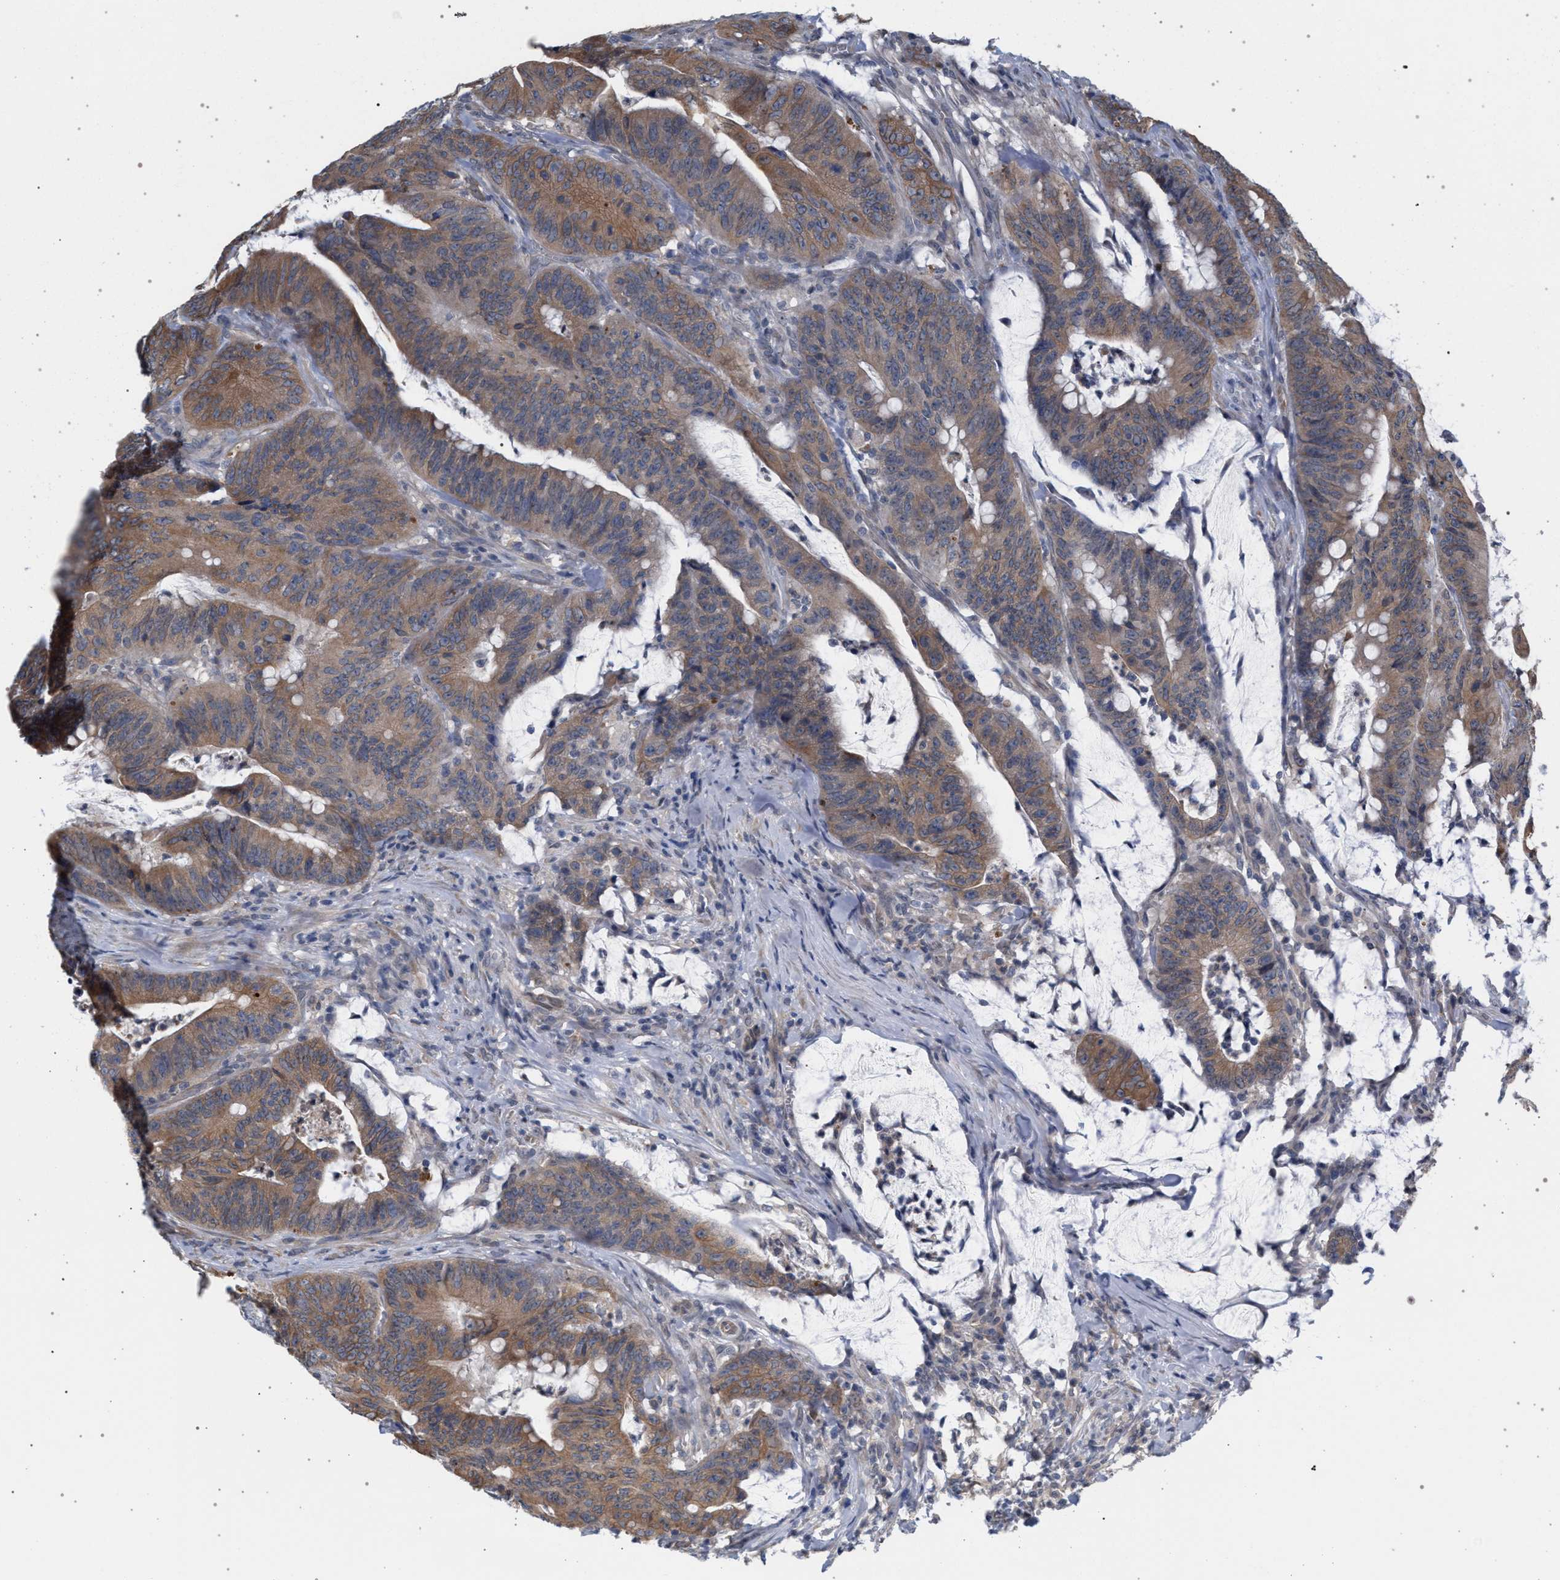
{"staining": {"intensity": "moderate", "quantity": ">75%", "location": "cytoplasmic/membranous"}, "tissue": "colorectal cancer", "cell_type": "Tumor cells", "image_type": "cancer", "snomed": [{"axis": "morphology", "description": "Adenocarcinoma, NOS"}, {"axis": "topography", "description": "Colon"}], "caption": "High-power microscopy captured an immunohistochemistry photomicrograph of colorectal cancer, revealing moderate cytoplasmic/membranous expression in approximately >75% of tumor cells.", "gene": "ARPC5L", "patient": {"sex": "male", "age": 45}}